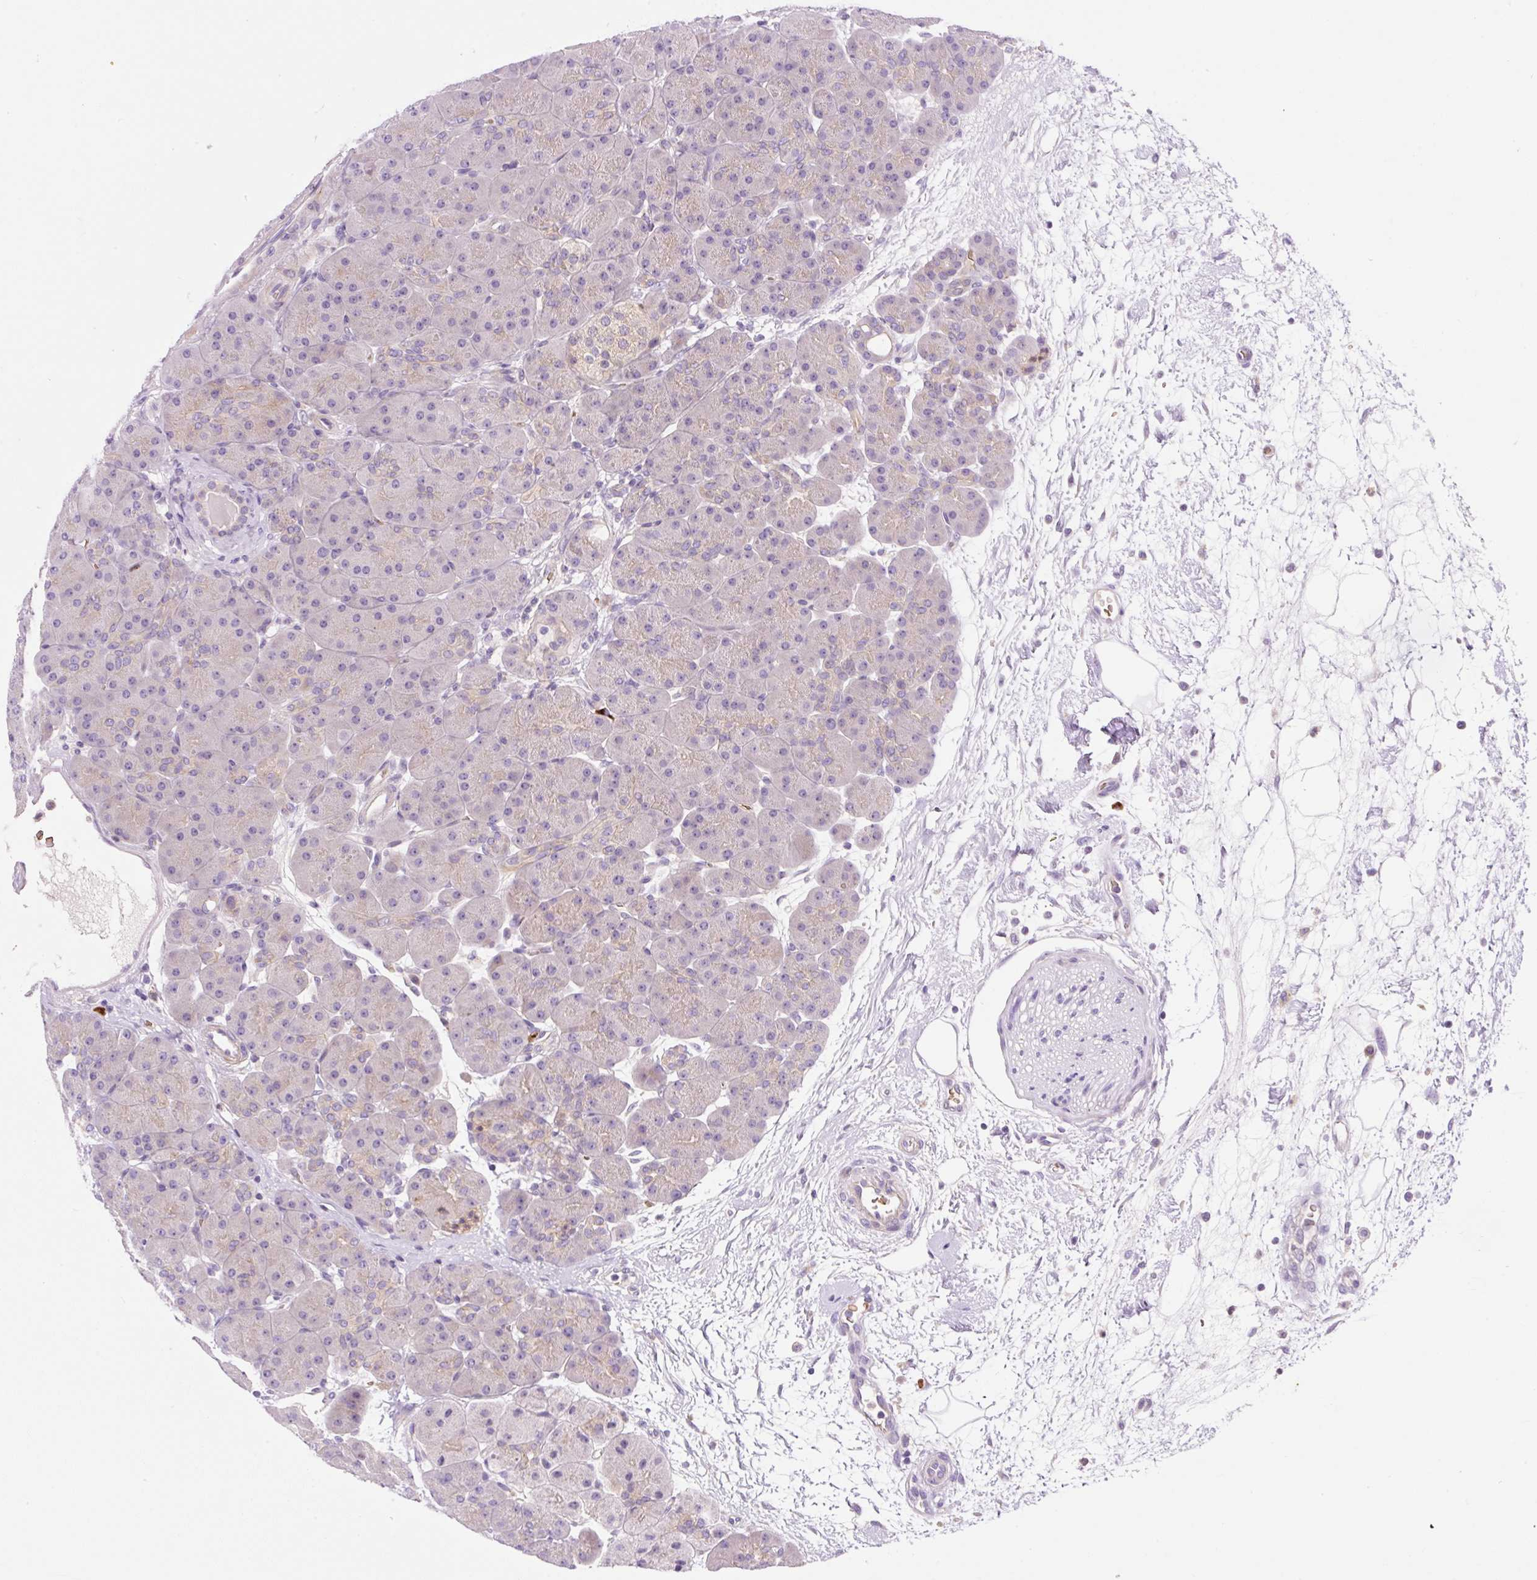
{"staining": {"intensity": "weak", "quantity": "<25%", "location": "cytoplasmic/membranous"}, "tissue": "pancreas", "cell_type": "Exocrine glandular cells", "image_type": "normal", "snomed": [{"axis": "morphology", "description": "Normal tissue, NOS"}, {"axis": "topography", "description": "Pancreas"}], "caption": "High magnification brightfield microscopy of benign pancreas stained with DAB (3,3'-diaminobenzidine) (brown) and counterstained with hematoxylin (blue): exocrine glandular cells show no significant positivity.", "gene": "LHFPL5", "patient": {"sex": "male", "age": 66}}